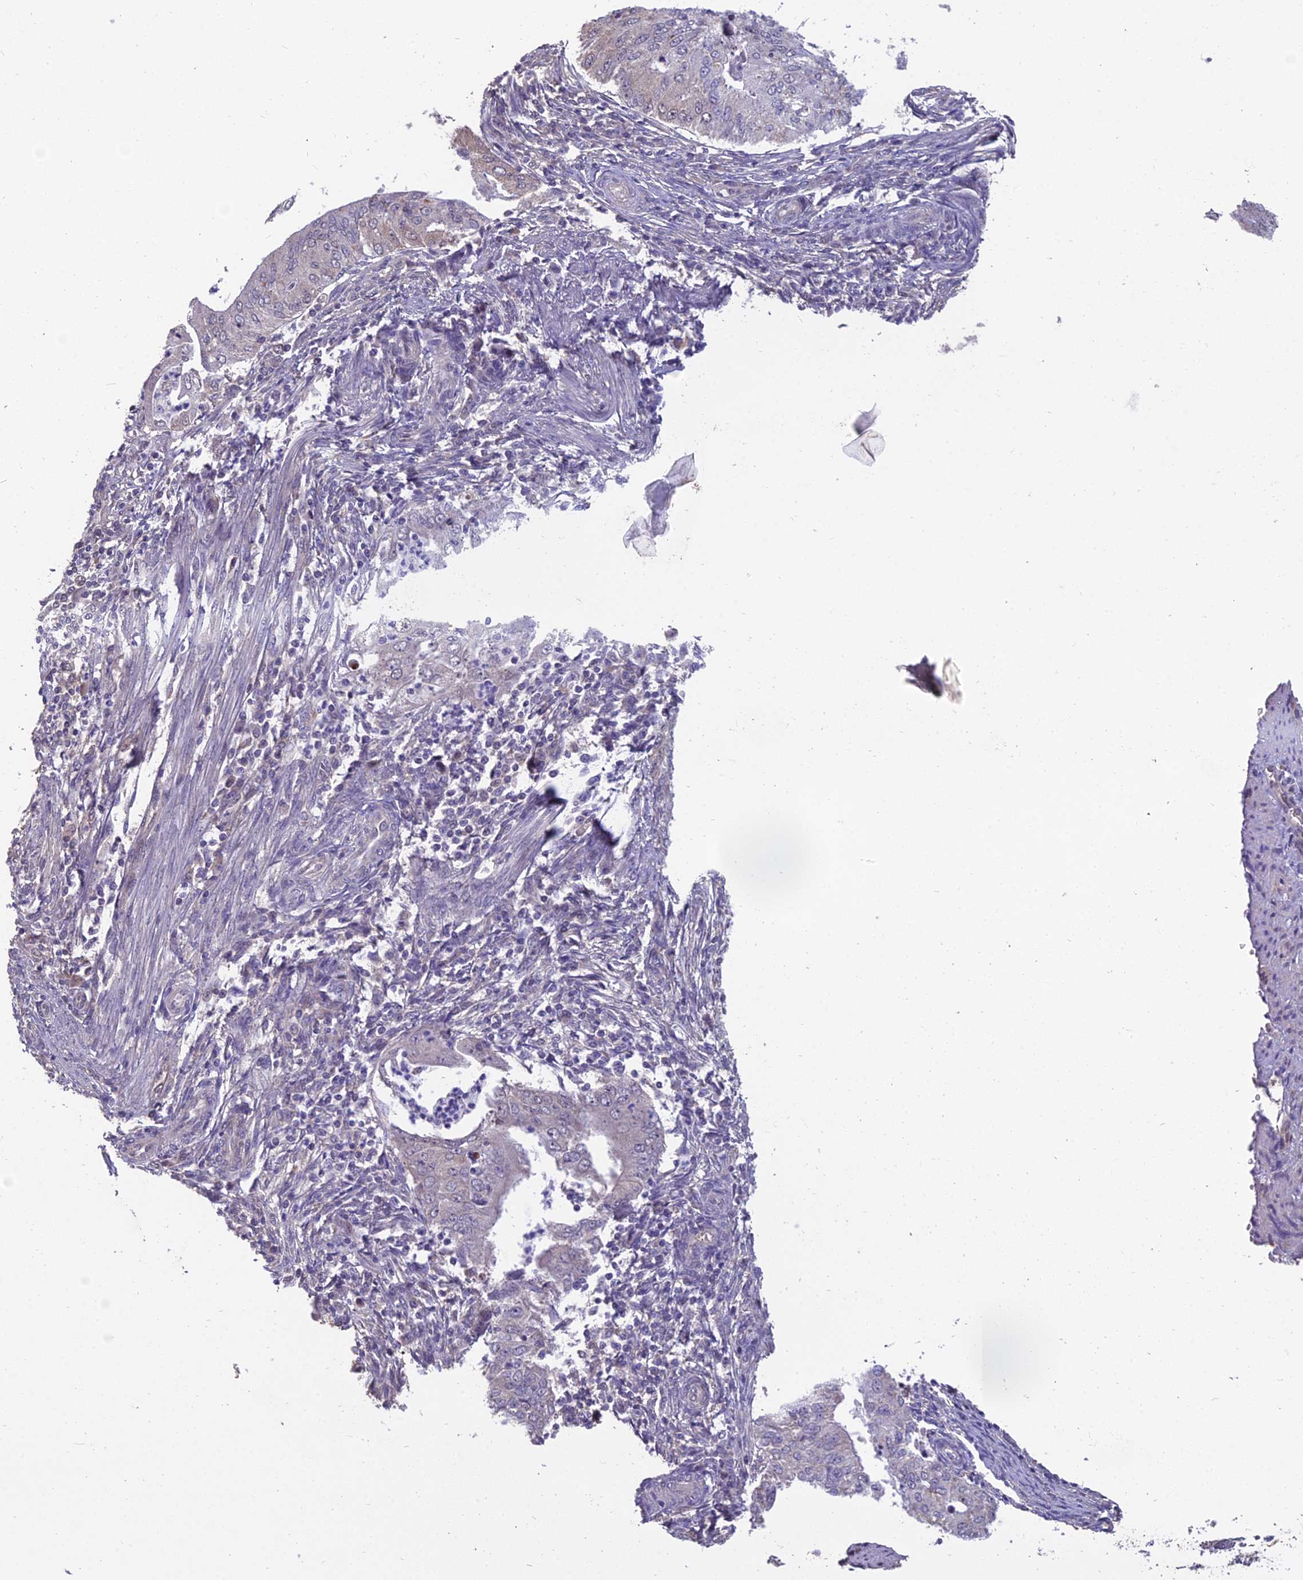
{"staining": {"intensity": "negative", "quantity": "none", "location": "none"}, "tissue": "endometrial cancer", "cell_type": "Tumor cells", "image_type": "cancer", "snomed": [{"axis": "morphology", "description": "Adenocarcinoma, NOS"}, {"axis": "topography", "description": "Endometrium"}], "caption": "Histopathology image shows no significant protein staining in tumor cells of endometrial cancer.", "gene": "GRWD1", "patient": {"sex": "female", "age": 50}}